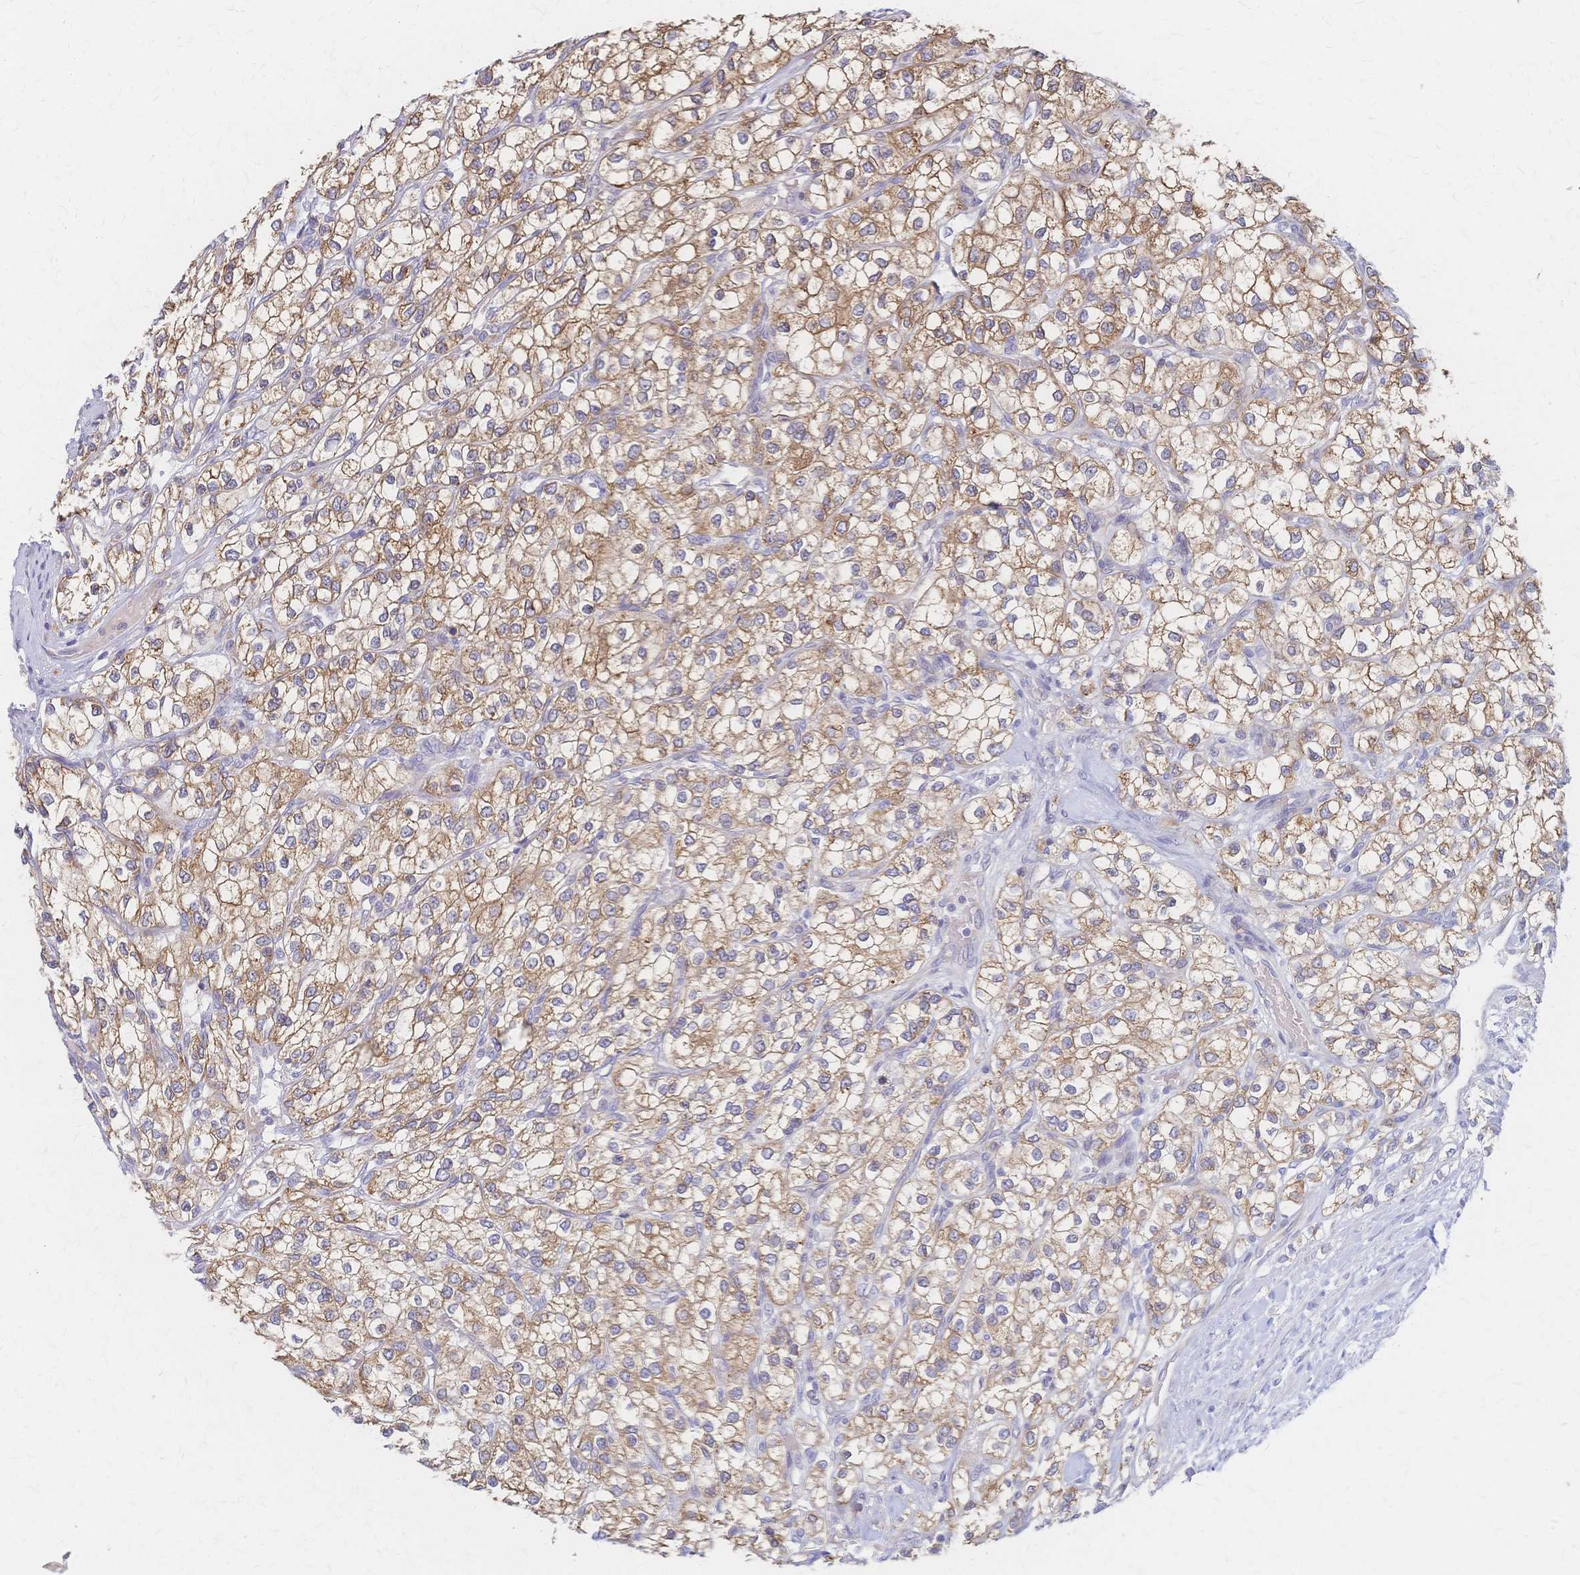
{"staining": {"intensity": "moderate", "quantity": ">75%", "location": "cytoplasmic/membranous"}, "tissue": "renal cancer", "cell_type": "Tumor cells", "image_type": "cancer", "snomed": [{"axis": "morphology", "description": "Adenocarcinoma, NOS"}, {"axis": "topography", "description": "Kidney"}], "caption": "Tumor cells exhibit medium levels of moderate cytoplasmic/membranous staining in about >75% of cells in human renal adenocarcinoma.", "gene": "CYB5A", "patient": {"sex": "male", "age": 80}}